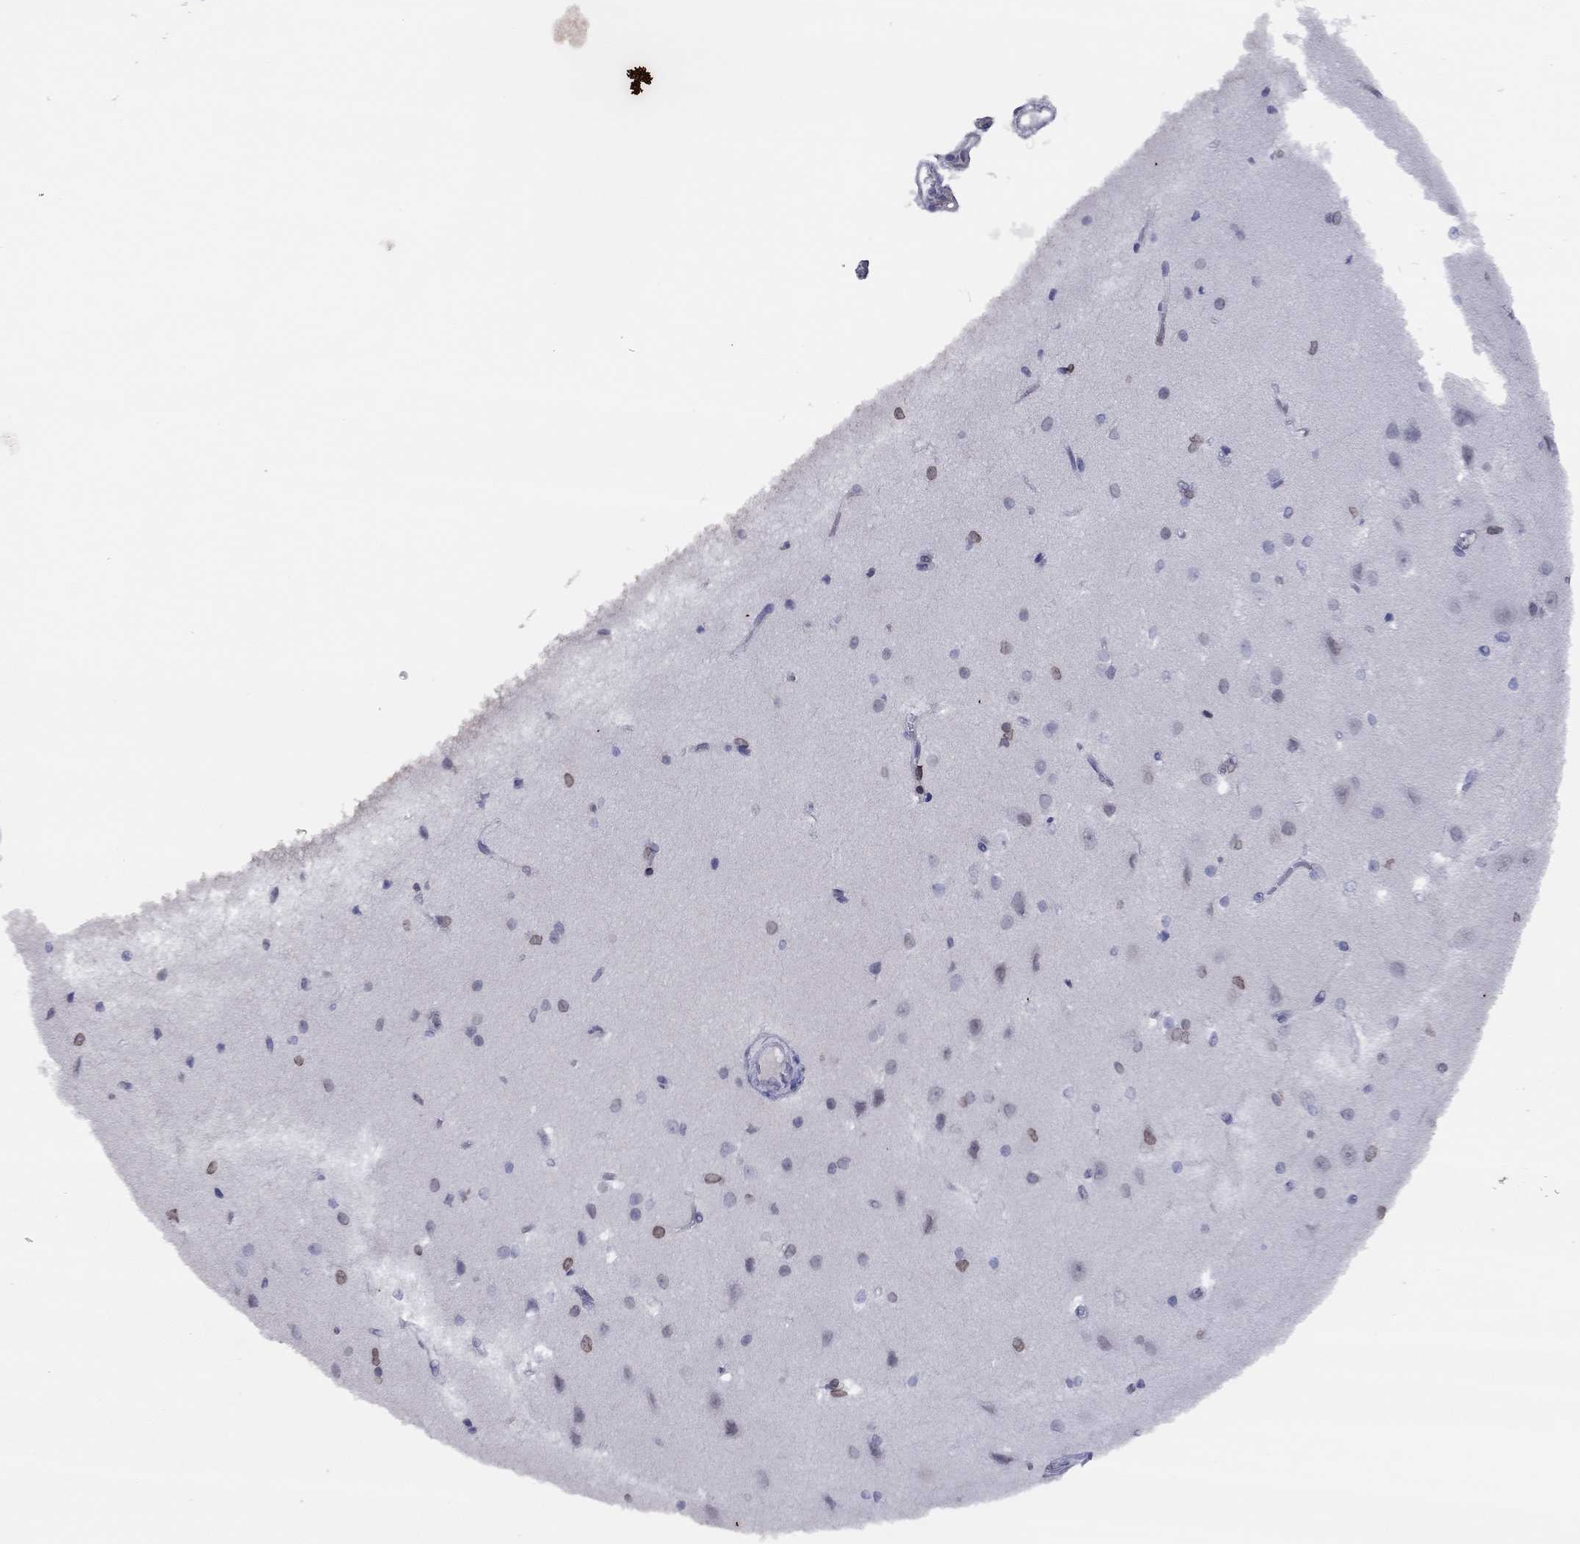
{"staining": {"intensity": "negative", "quantity": "none", "location": "none"}, "tissue": "cerebral cortex", "cell_type": "Endothelial cells", "image_type": "normal", "snomed": [{"axis": "morphology", "description": "Normal tissue, NOS"}, {"axis": "topography", "description": "Cerebral cortex"}], "caption": "IHC histopathology image of normal human cerebral cortex stained for a protein (brown), which shows no staining in endothelial cells. The staining is performed using DAB (3,3'-diaminobenzidine) brown chromogen with nuclei counter-stained in using hematoxylin.", "gene": "ESPL1", "patient": {"sex": "male", "age": 37}}